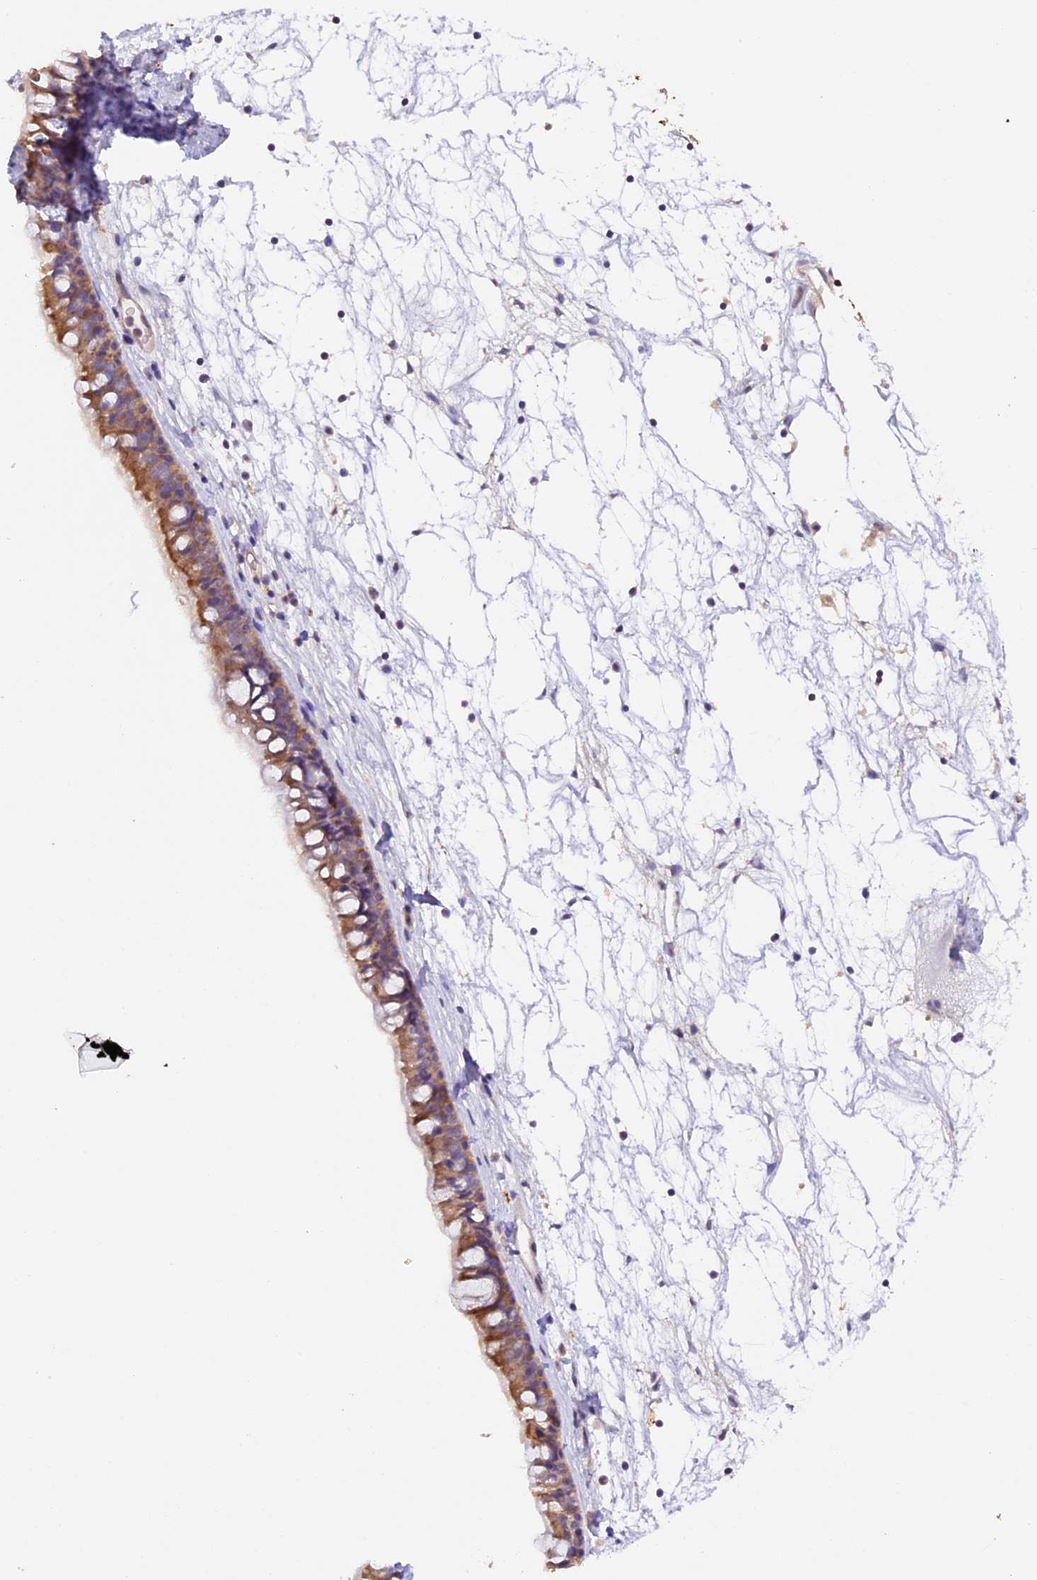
{"staining": {"intensity": "moderate", "quantity": ">75%", "location": "cytoplasmic/membranous"}, "tissue": "nasopharynx", "cell_type": "Respiratory epithelial cells", "image_type": "normal", "snomed": [{"axis": "morphology", "description": "Normal tissue, NOS"}, {"axis": "topography", "description": "Nasopharynx"}], "caption": "An image of human nasopharynx stained for a protein demonstrates moderate cytoplasmic/membranous brown staining in respiratory epithelial cells. Nuclei are stained in blue.", "gene": "NCK2", "patient": {"sex": "male", "age": 64}}